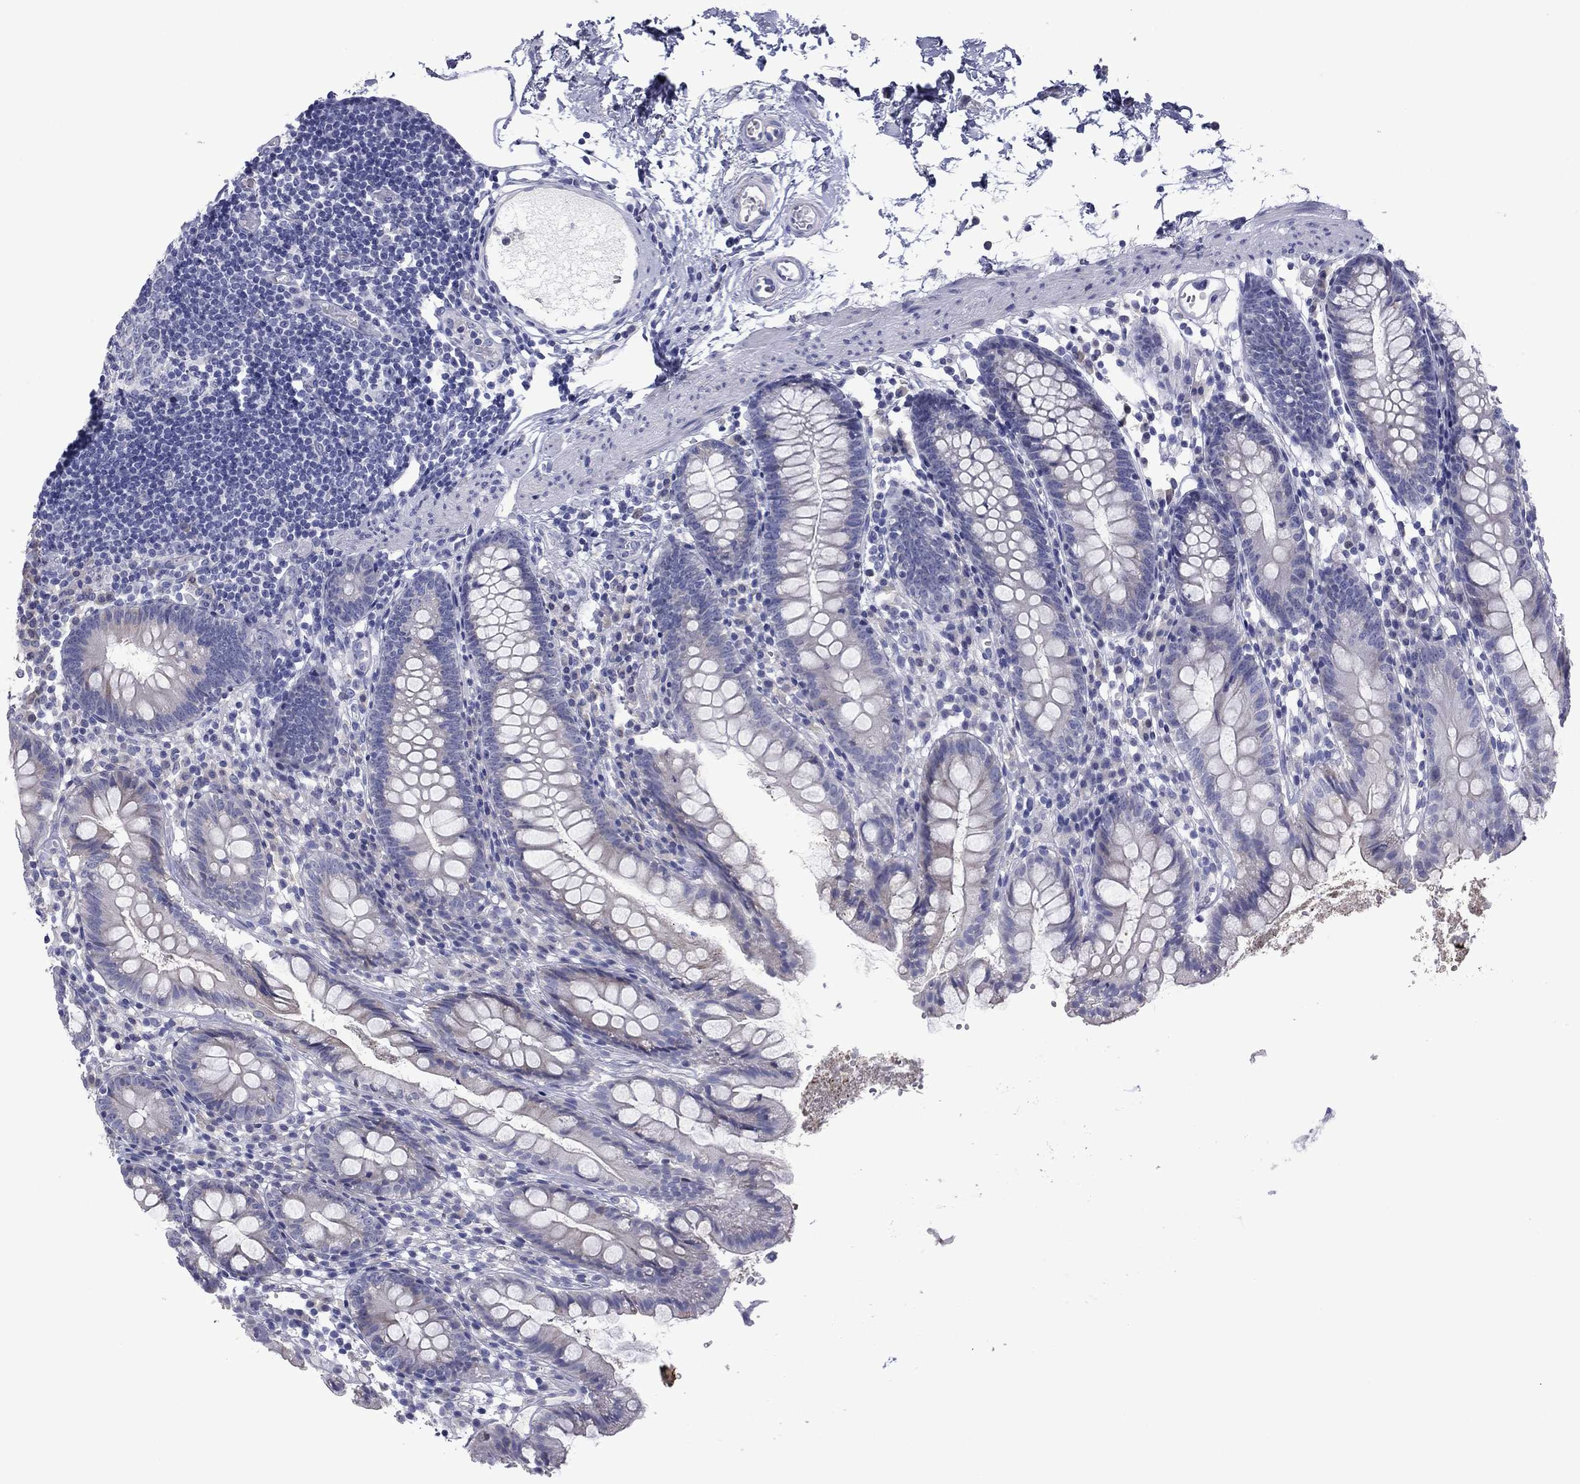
{"staining": {"intensity": "moderate", "quantity": "25%-75%", "location": "cytoplasmic/membranous"}, "tissue": "small intestine", "cell_type": "Glandular cells", "image_type": "normal", "snomed": [{"axis": "morphology", "description": "Normal tissue, NOS"}, {"axis": "topography", "description": "Small intestine"}], "caption": "A brown stain labels moderate cytoplasmic/membranous staining of a protein in glandular cells of normal small intestine.", "gene": "TMPRSS11A", "patient": {"sex": "female", "age": 90}}